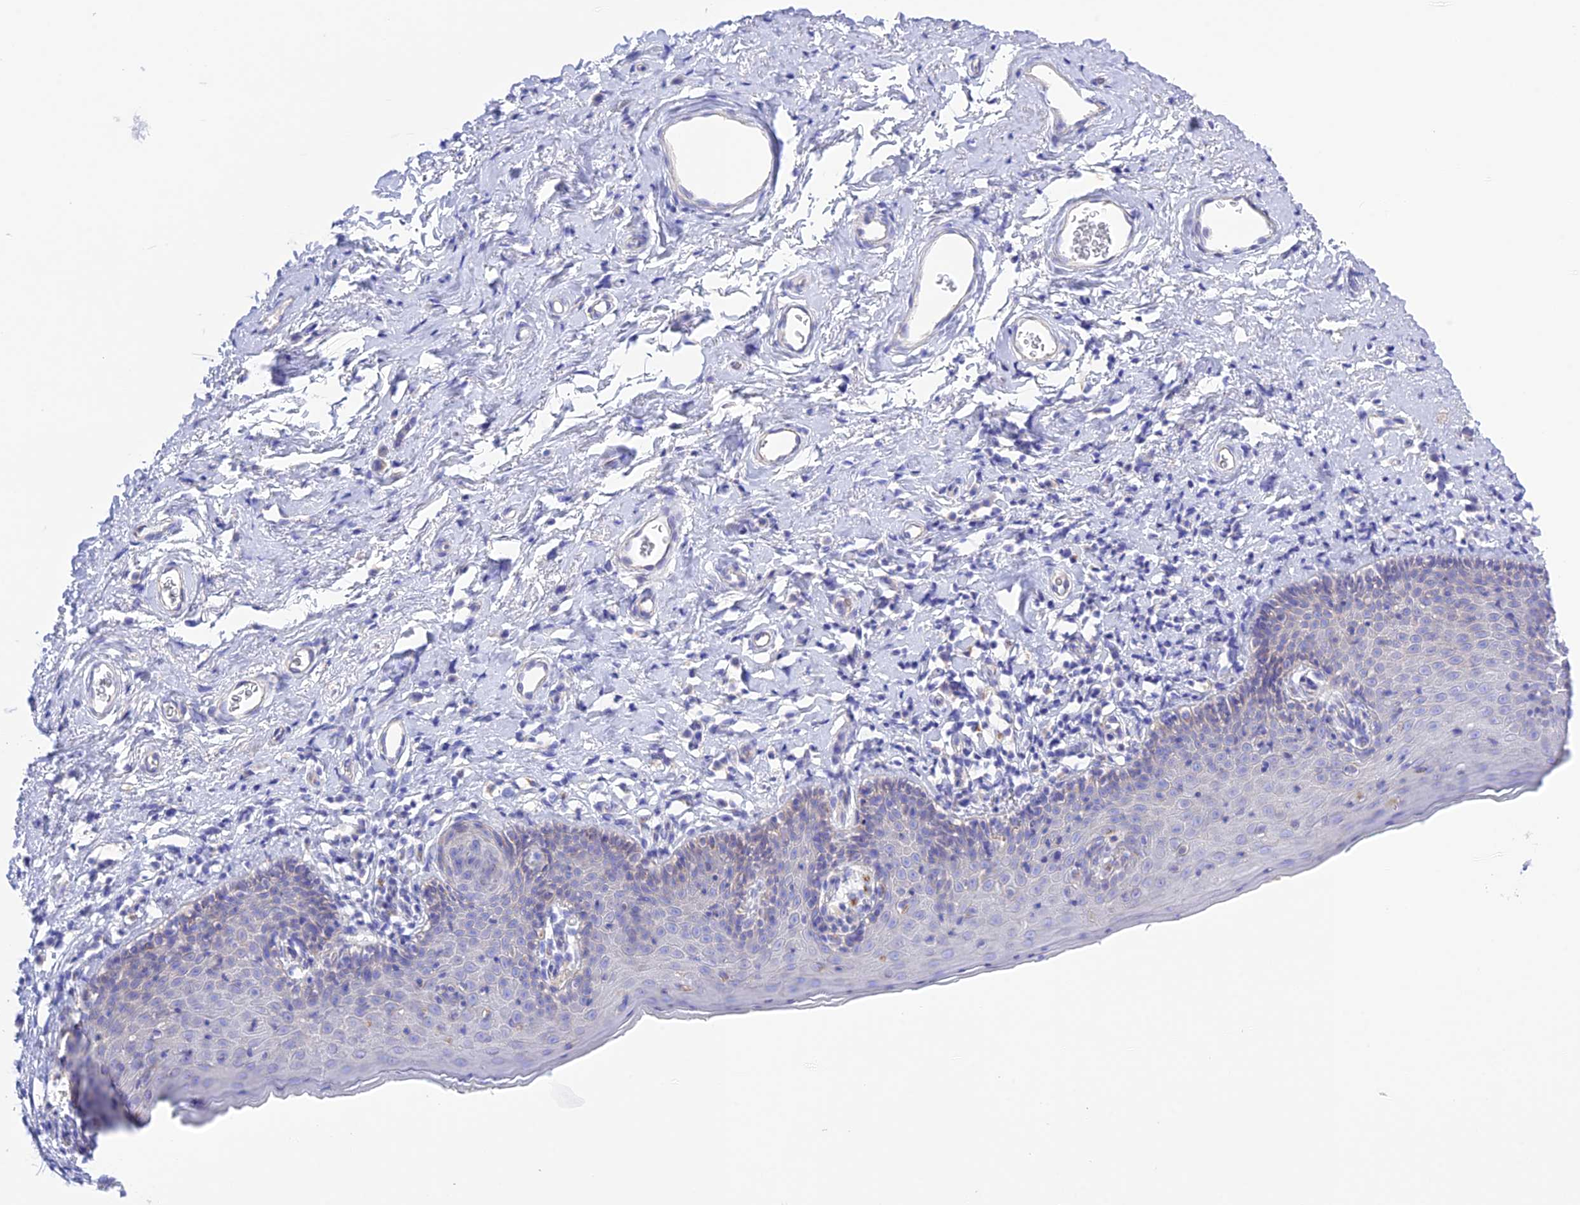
{"staining": {"intensity": "negative", "quantity": "none", "location": "none"}, "tissue": "skin", "cell_type": "Epidermal cells", "image_type": "normal", "snomed": [{"axis": "morphology", "description": "Normal tissue, NOS"}, {"axis": "topography", "description": "Vulva"}], "caption": "High power microscopy micrograph of an immunohistochemistry (IHC) micrograph of normal skin, revealing no significant positivity in epidermal cells. (DAB IHC, high magnification).", "gene": "CHSY3", "patient": {"sex": "female", "age": 66}}